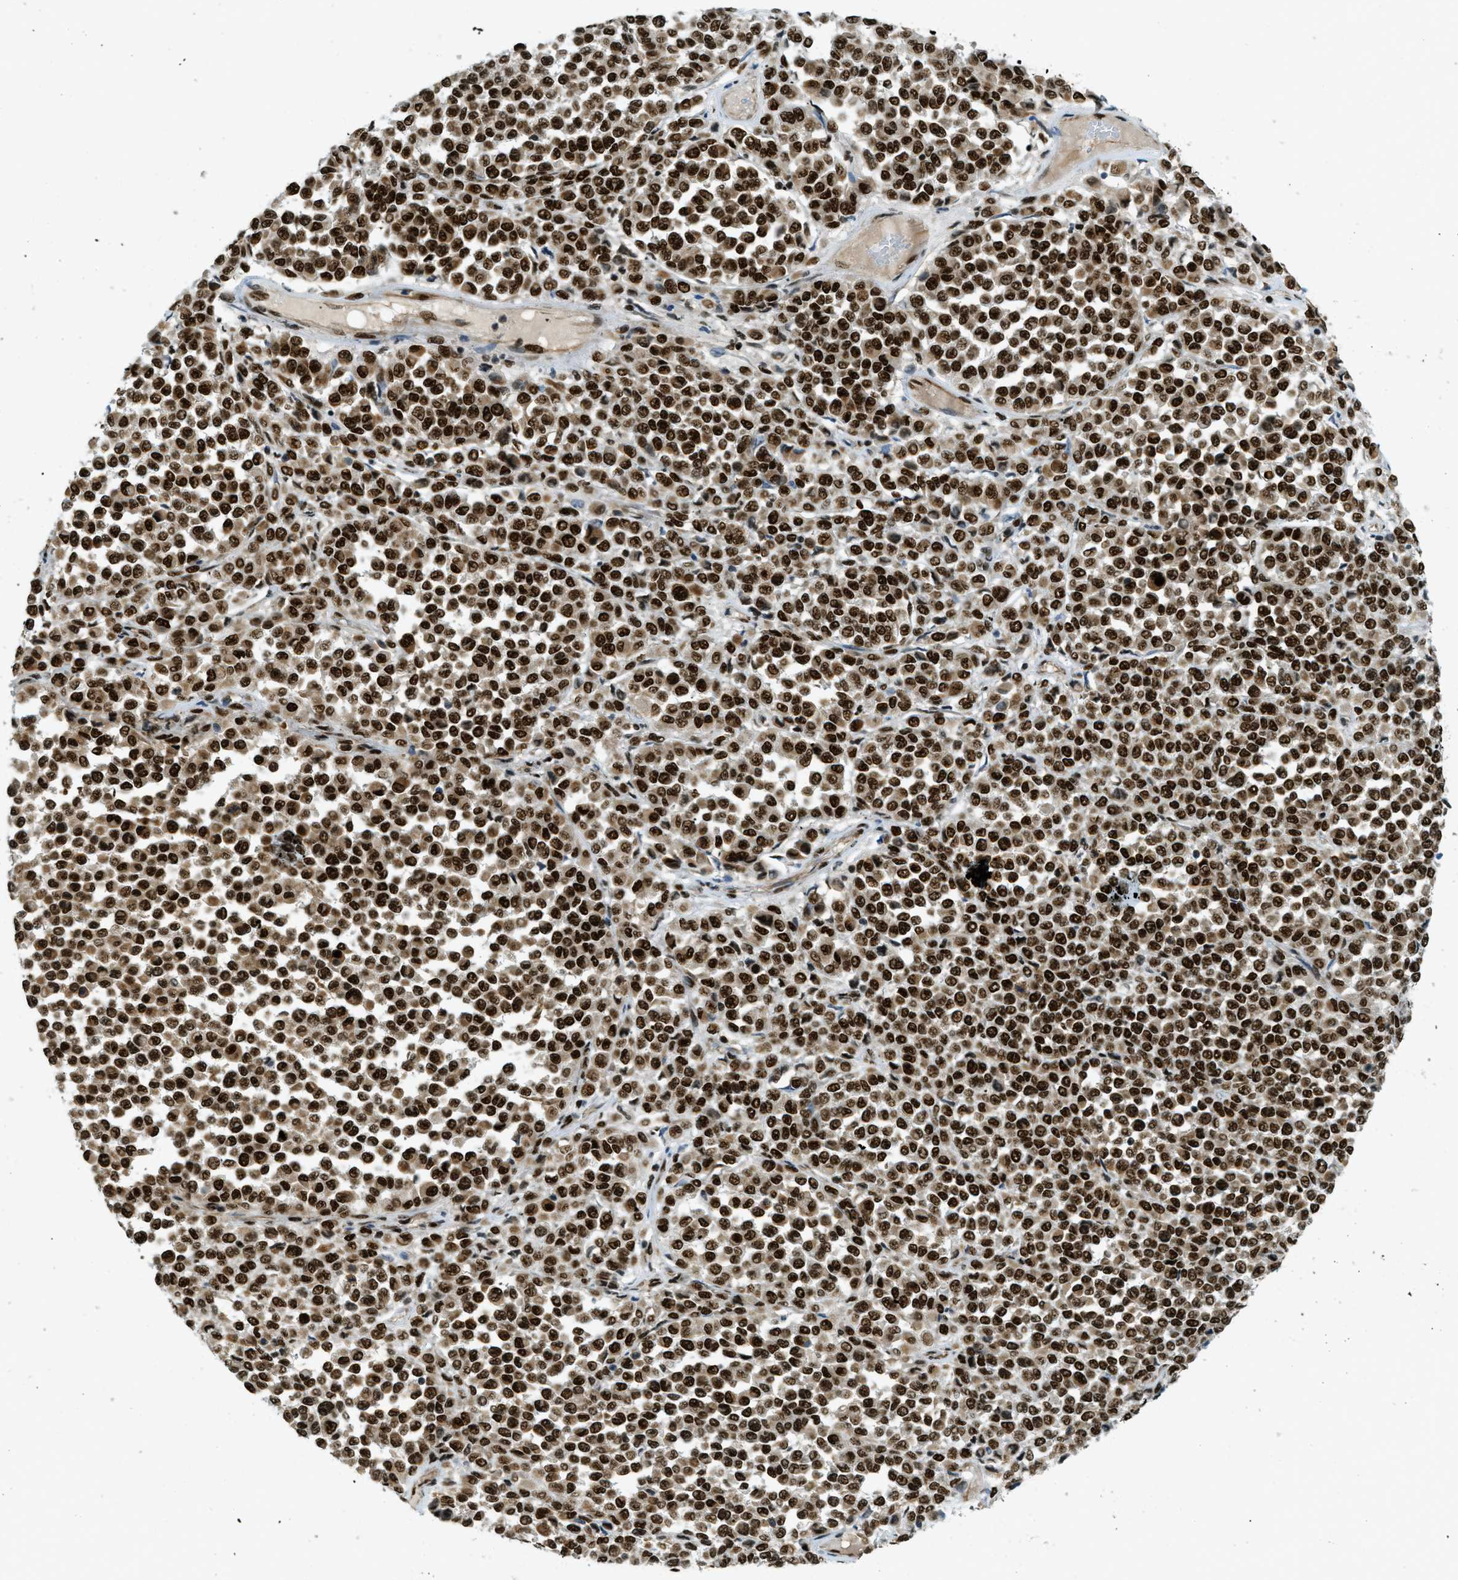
{"staining": {"intensity": "strong", "quantity": ">75%", "location": "cytoplasmic/membranous,nuclear"}, "tissue": "melanoma", "cell_type": "Tumor cells", "image_type": "cancer", "snomed": [{"axis": "morphology", "description": "Malignant melanoma, Metastatic site"}, {"axis": "topography", "description": "Pancreas"}], "caption": "The histopathology image reveals staining of melanoma, revealing strong cytoplasmic/membranous and nuclear protein staining (brown color) within tumor cells.", "gene": "ZFR", "patient": {"sex": "female", "age": 30}}